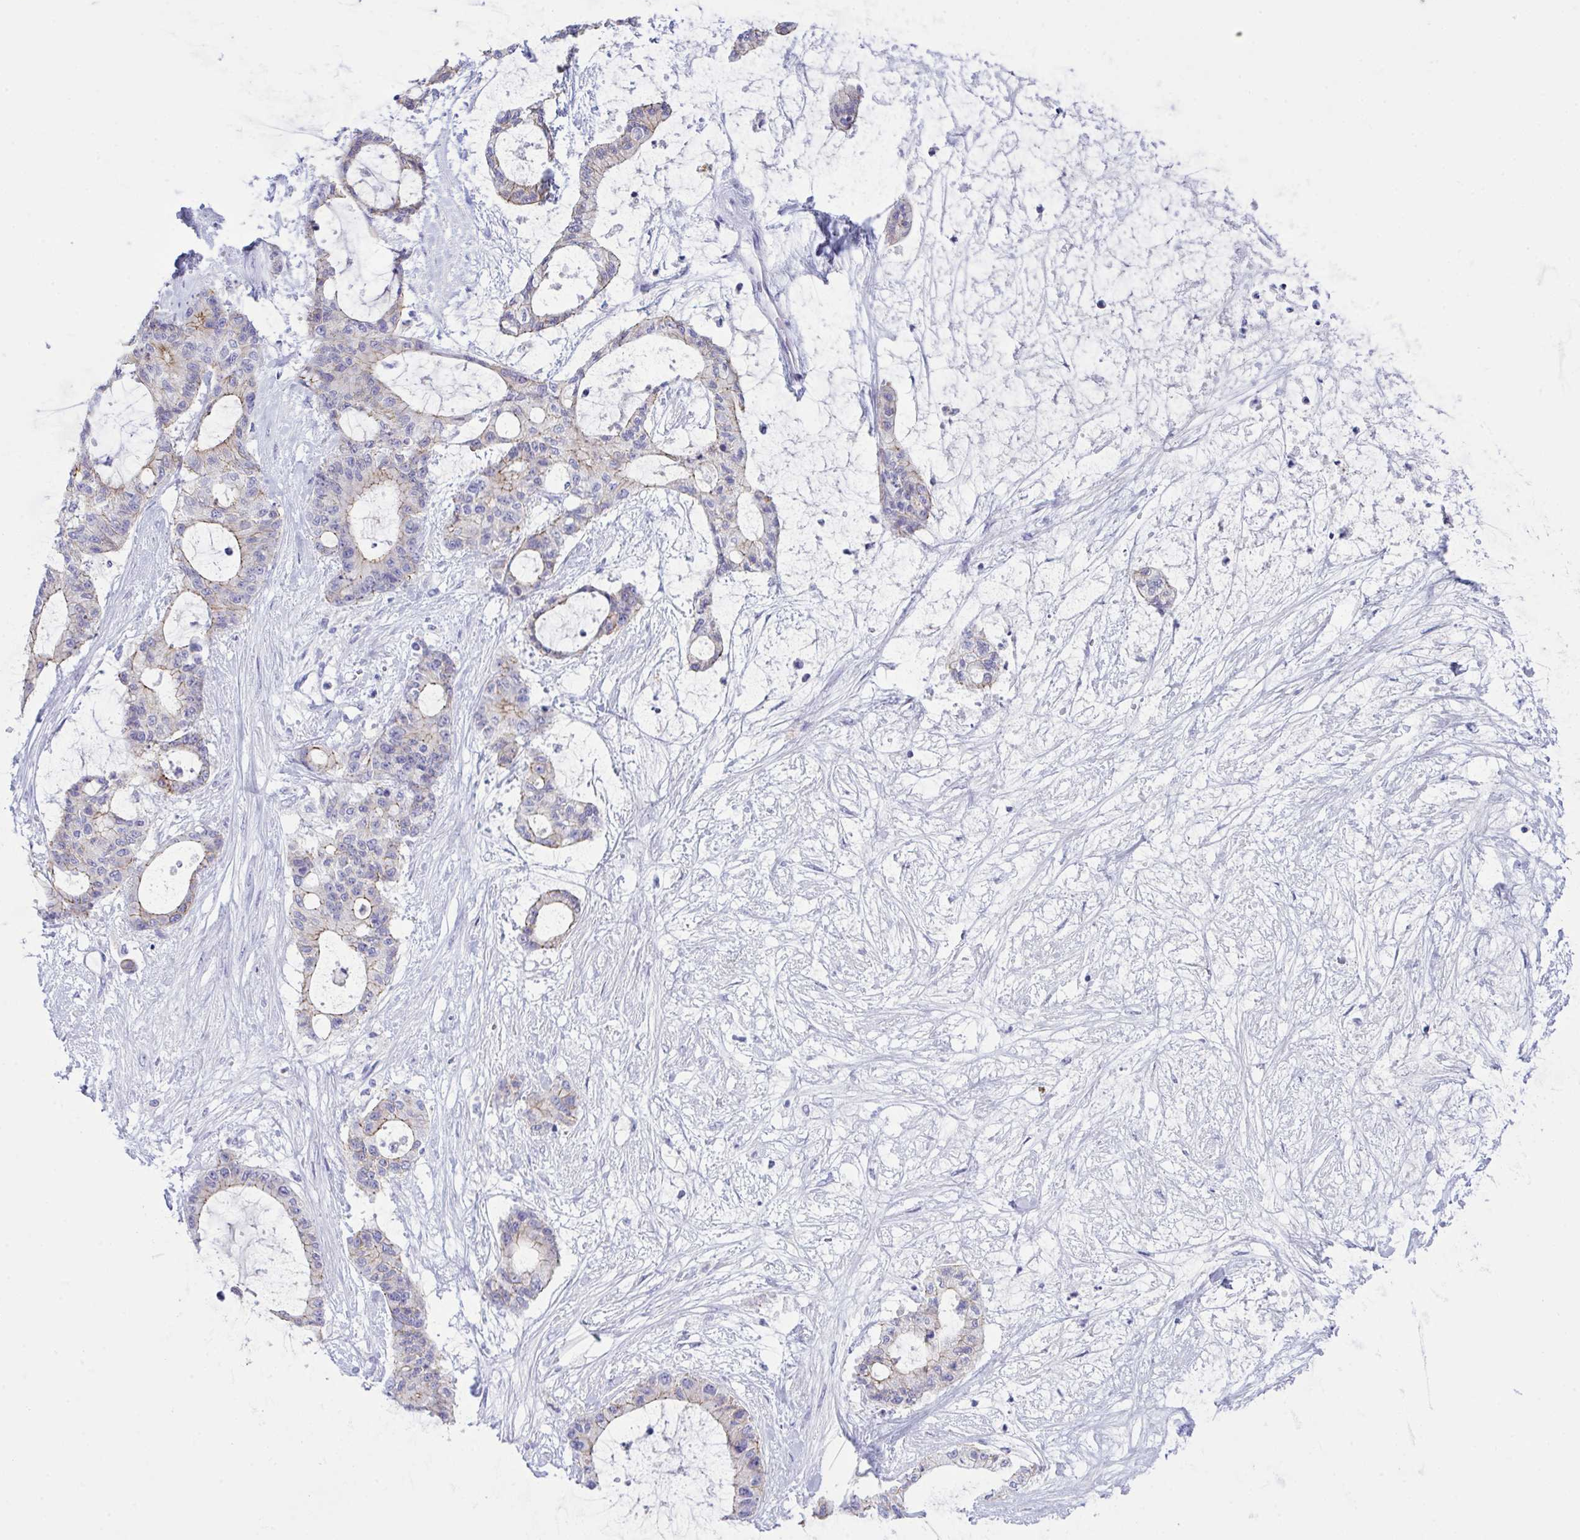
{"staining": {"intensity": "weak", "quantity": "25%-75%", "location": "cytoplasmic/membranous"}, "tissue": "liver cancer", "cell_type": "Tumor cells", "image_type": "cancer", "snomed": [{"axis": "morphology", "description": "Normal tissue, NOS"}, {"axis": "morphology", "description": "Cholangiocarcinoma"}, {"axis": "topography", "description": "Liver"}, {"axis": "topography", "description": "Peripheral nerve tissue"}], "caption": "Immunohistochemical staining of human liver cholangiocarcinoma reveals weak cytoplasmic/membranous protein positivity in about 25%-75% of tumor cells. The protein of interest is shown in brown color, while the nuclei are stained blue.", "gene": "GLB1L2", "patient": {"sex": "female", "age": 73}}